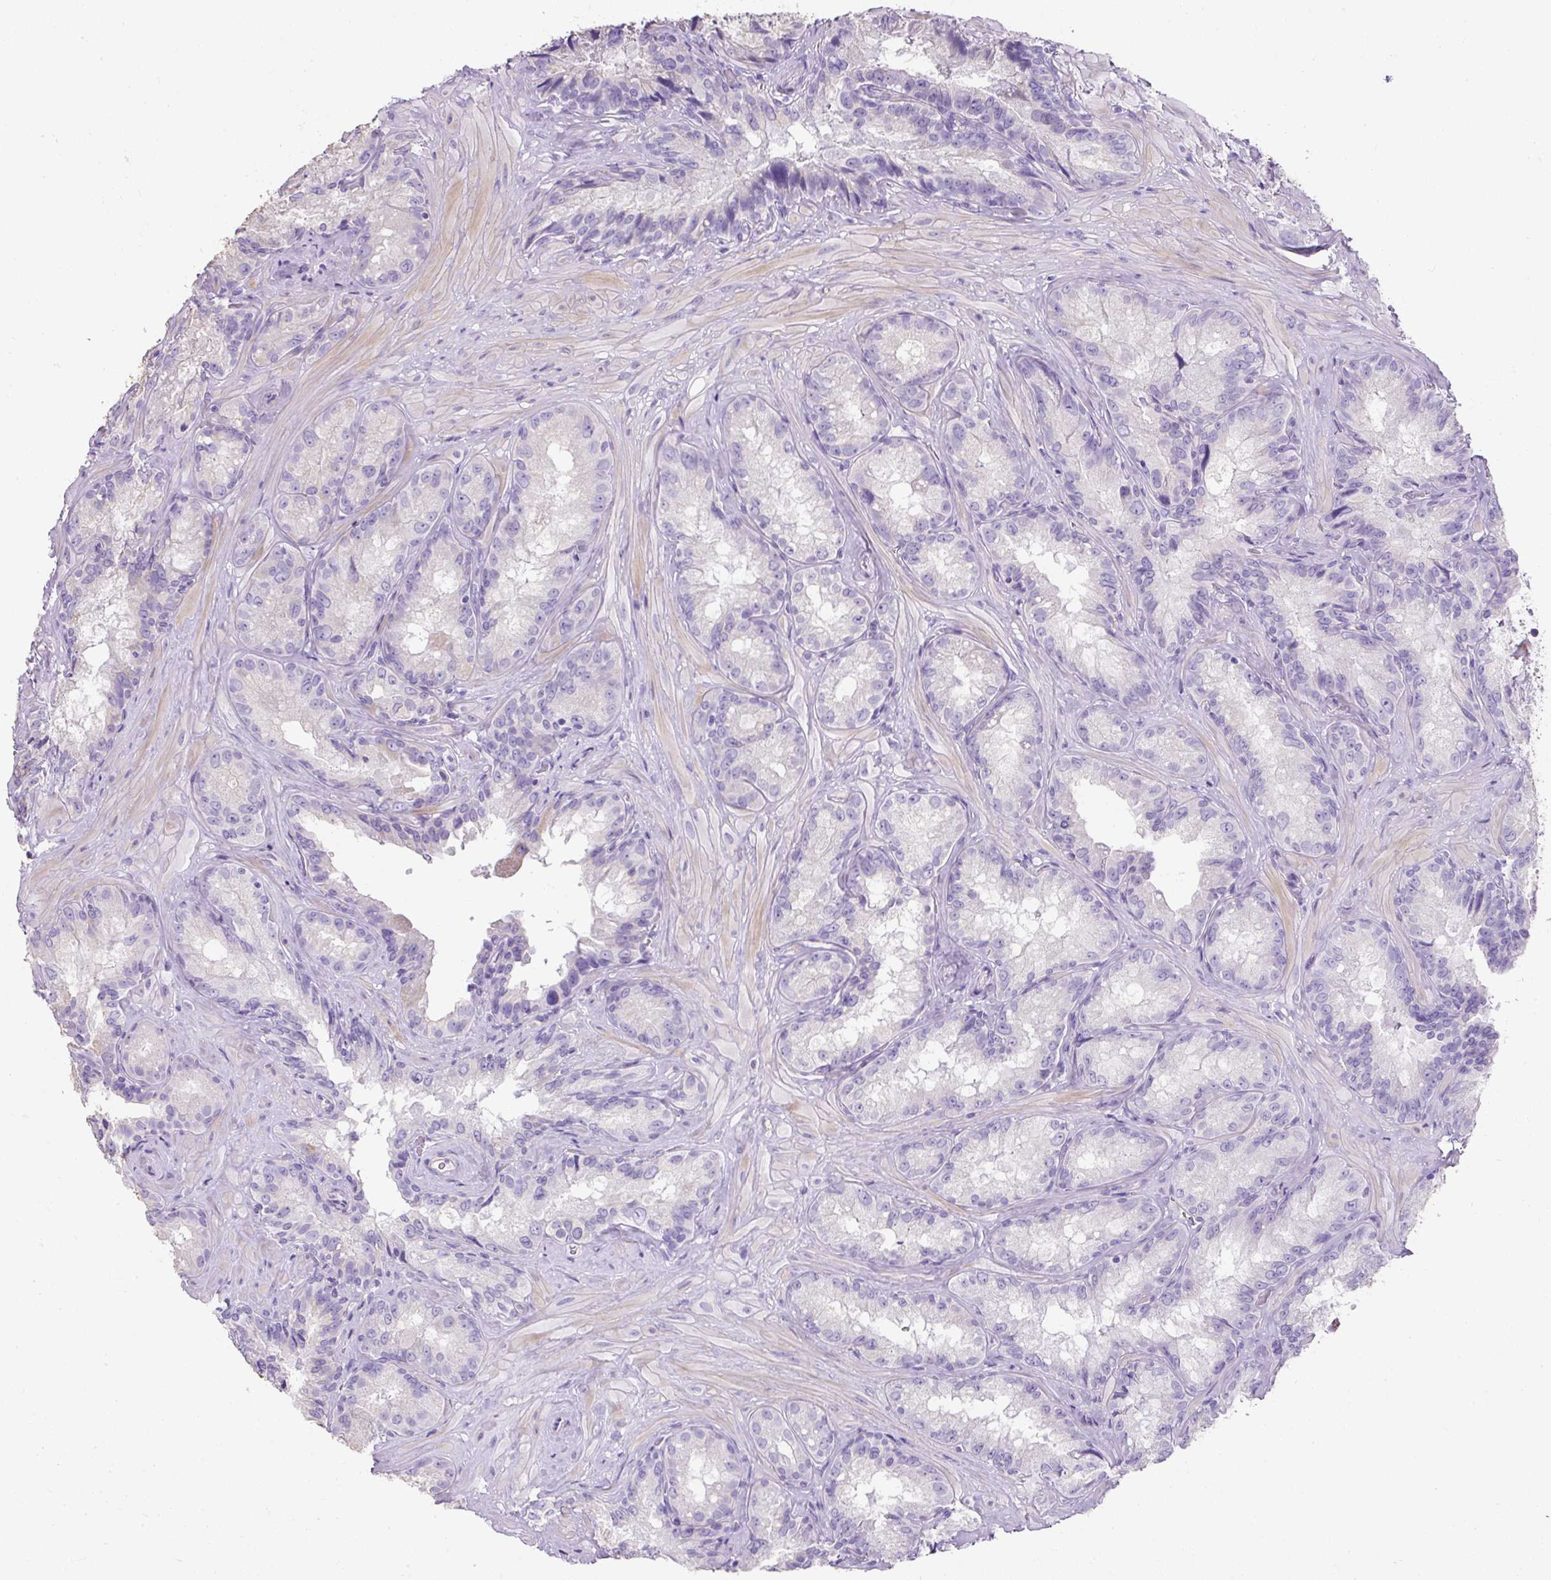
{"staining": {"intensity": "negative", "quantity": "none", "location": "none"}, "tissue": "seminal vesicle", "cell_type": "Glandular cells", "image_type": "normal", "snomed": [{"axis": "morphology", "description": "Normal tissue, NOS"}, {"axis": "topography", "description": "Seminal veicle"}], "caption": "Seminal vesicle stained for a protein using immunohistochemistry reveals no expression glandular cells.", "gene": "C2CD4C", "patient": {"sex": "male", "age": 47}}